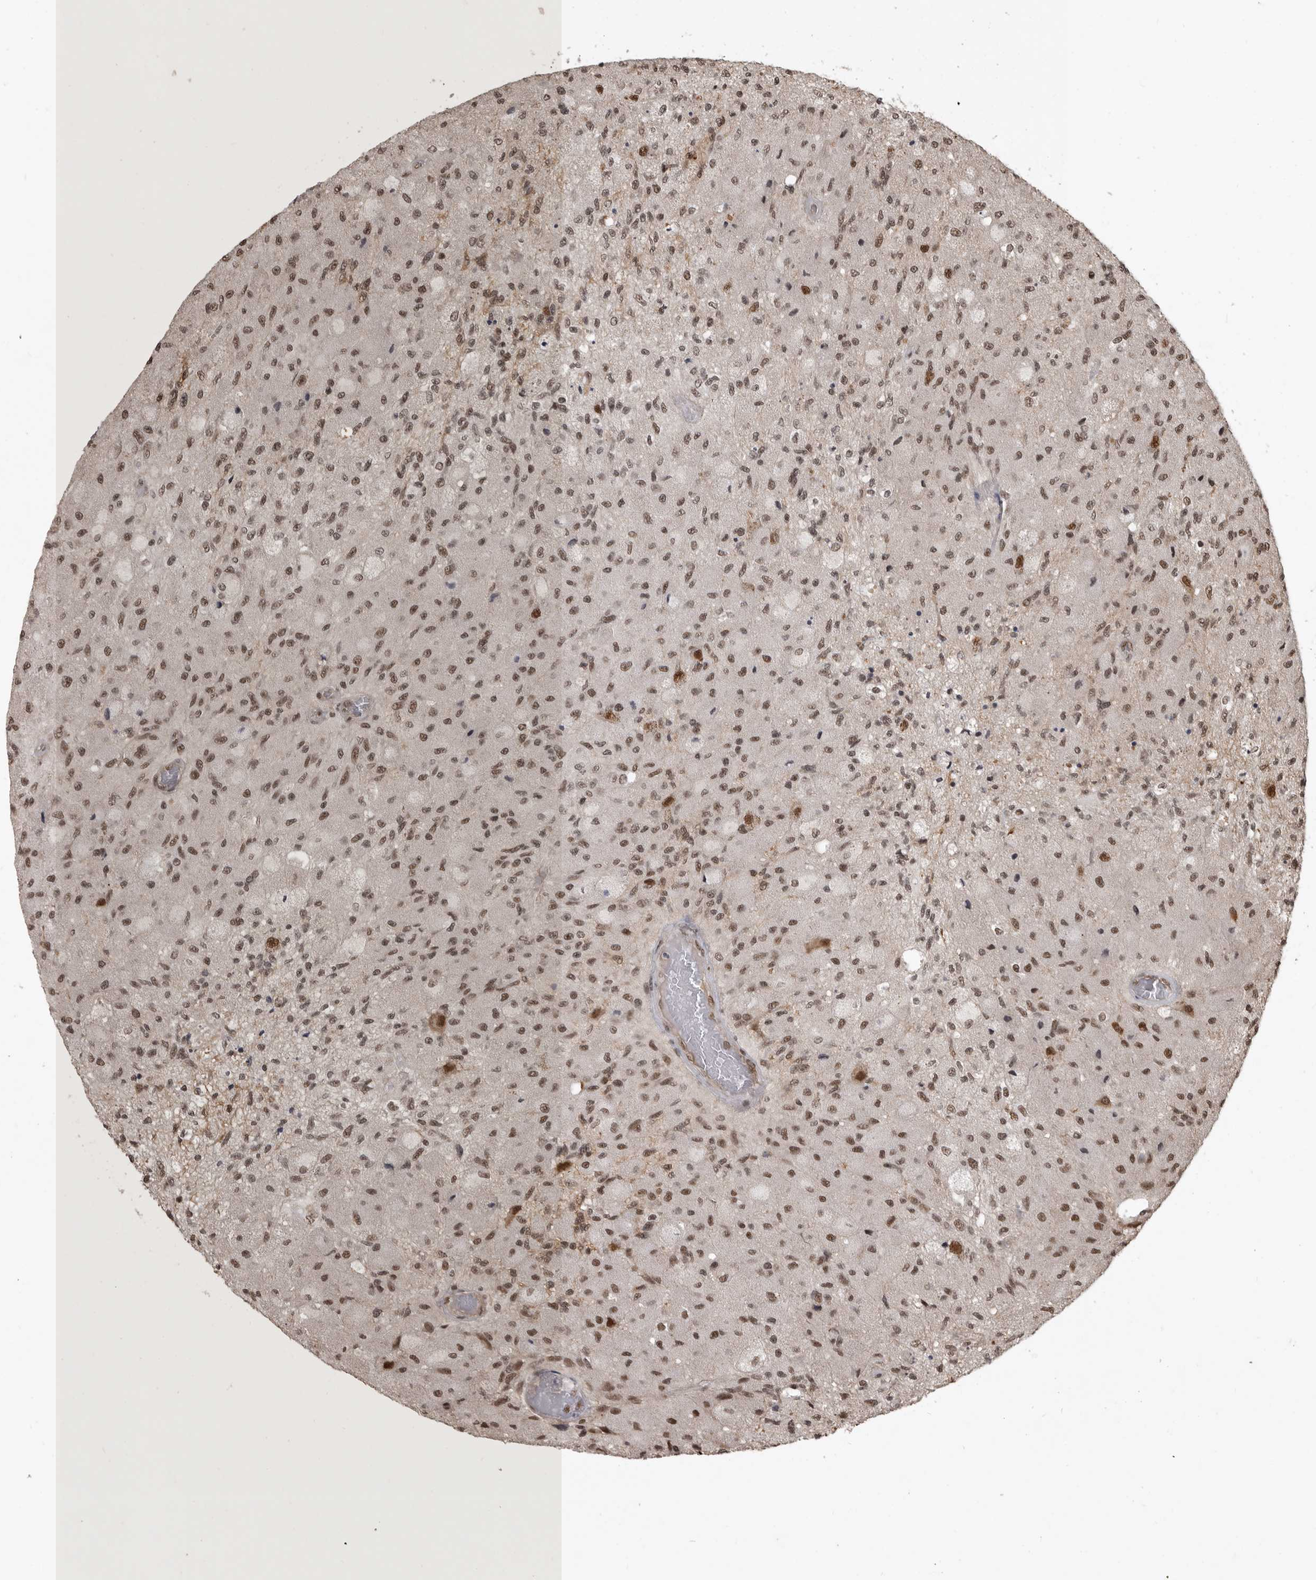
{"staining": {"intensity": "moderate", "quantity": ">75%", "location": "nuclear"}, "tissue": "glioma", "cell_type": "Tumor cells", "image_type": "cancer", "snomed": [{"axis": "morphology", "description": "Normal tissue, NOS"}, {"axis": "morphology", "description": "Glioma, malignant, High grade"}, {"axis": "topography", "description": "Cerebral cortex"}], "caption": "Glioma stained with a protein marker reveals moderate staining in tumor cells.", "gene": "CBLL1", "patient": {"sex": "male", "age": 77}}